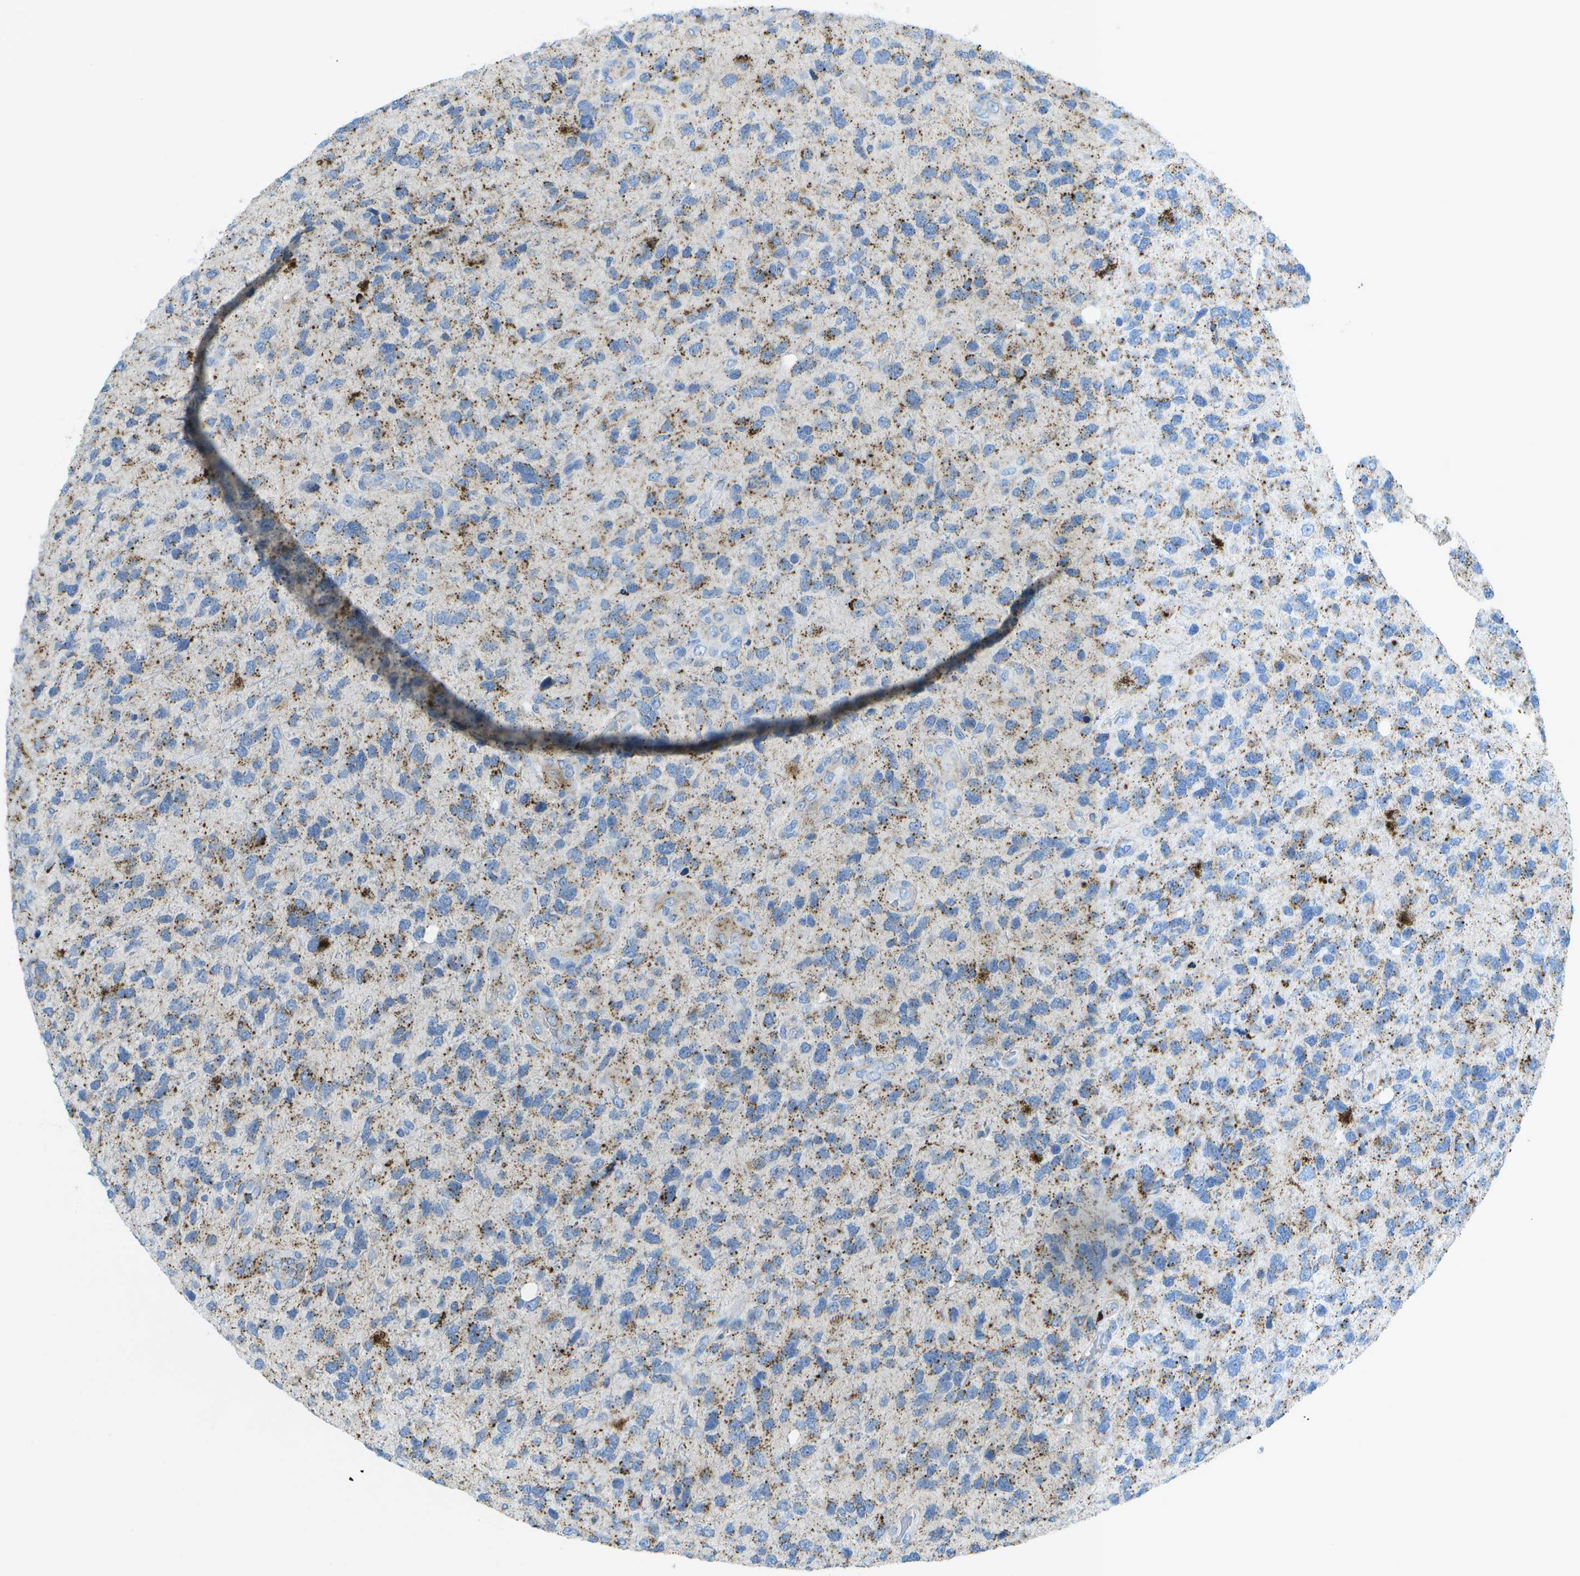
{"staining": {"intensity": "weak", "quantity": ">75%", "location": "cytoplasmic/membranous"}, "tissue": "glioma", "cell_type": "Tumor cells", "image_type": "cancer", "snomed": [{"axis": "morphology", "description": "Glioma, malignant, High grade"}, {"axis": "topography", "description": "Brain"}], "caption": "IHC image of neoplastic tissue: human high-grade glioma (malignant) stained using immunohistochemistry displays low levels of weak protein expression localized specifically in the cytoplasmic/membranous of tumor cells, appearing as a cytoplasmic/membranous brown color.", "gene": "PRCP", "patient": {"sex": "female", "age": 58}}